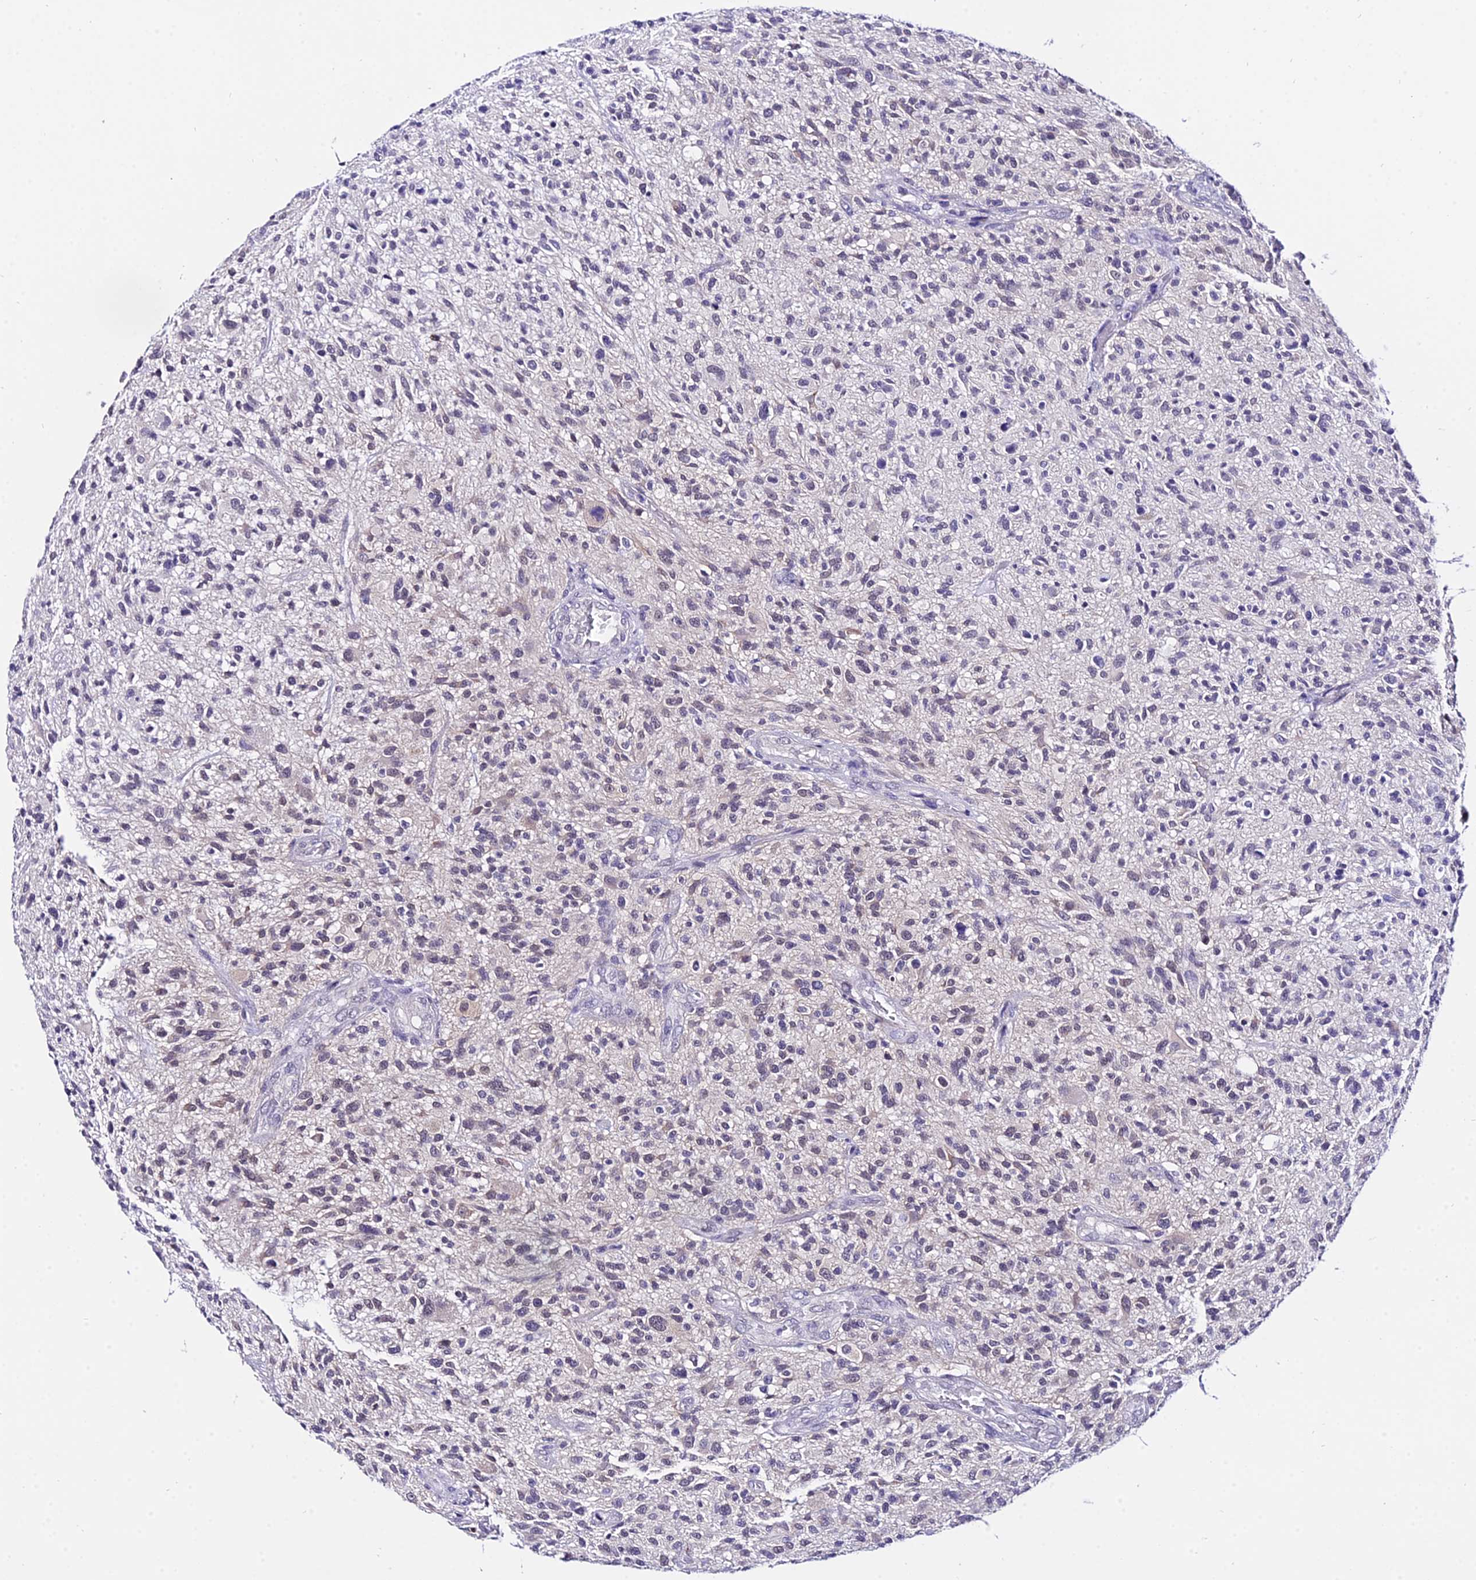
{"staining": {"intensity": "negative", "quantity": "none", "location": "none"}, "tissue": "glioma", "cell_type": "Tumor cells", "image_type": "cancer", "snomed": [{"axis": "morphology", "description": "Glioma, malignant, High grade"}, {"axis": "topography", "description": "Brain"}], "caption": "A high-resolution micrograph shows IHC staining of malignant glioma (high-grade), which displays no significant staining in tumor cells.", "gene": "POLR2I", "patient": {"sex": "male", "age": 47}}